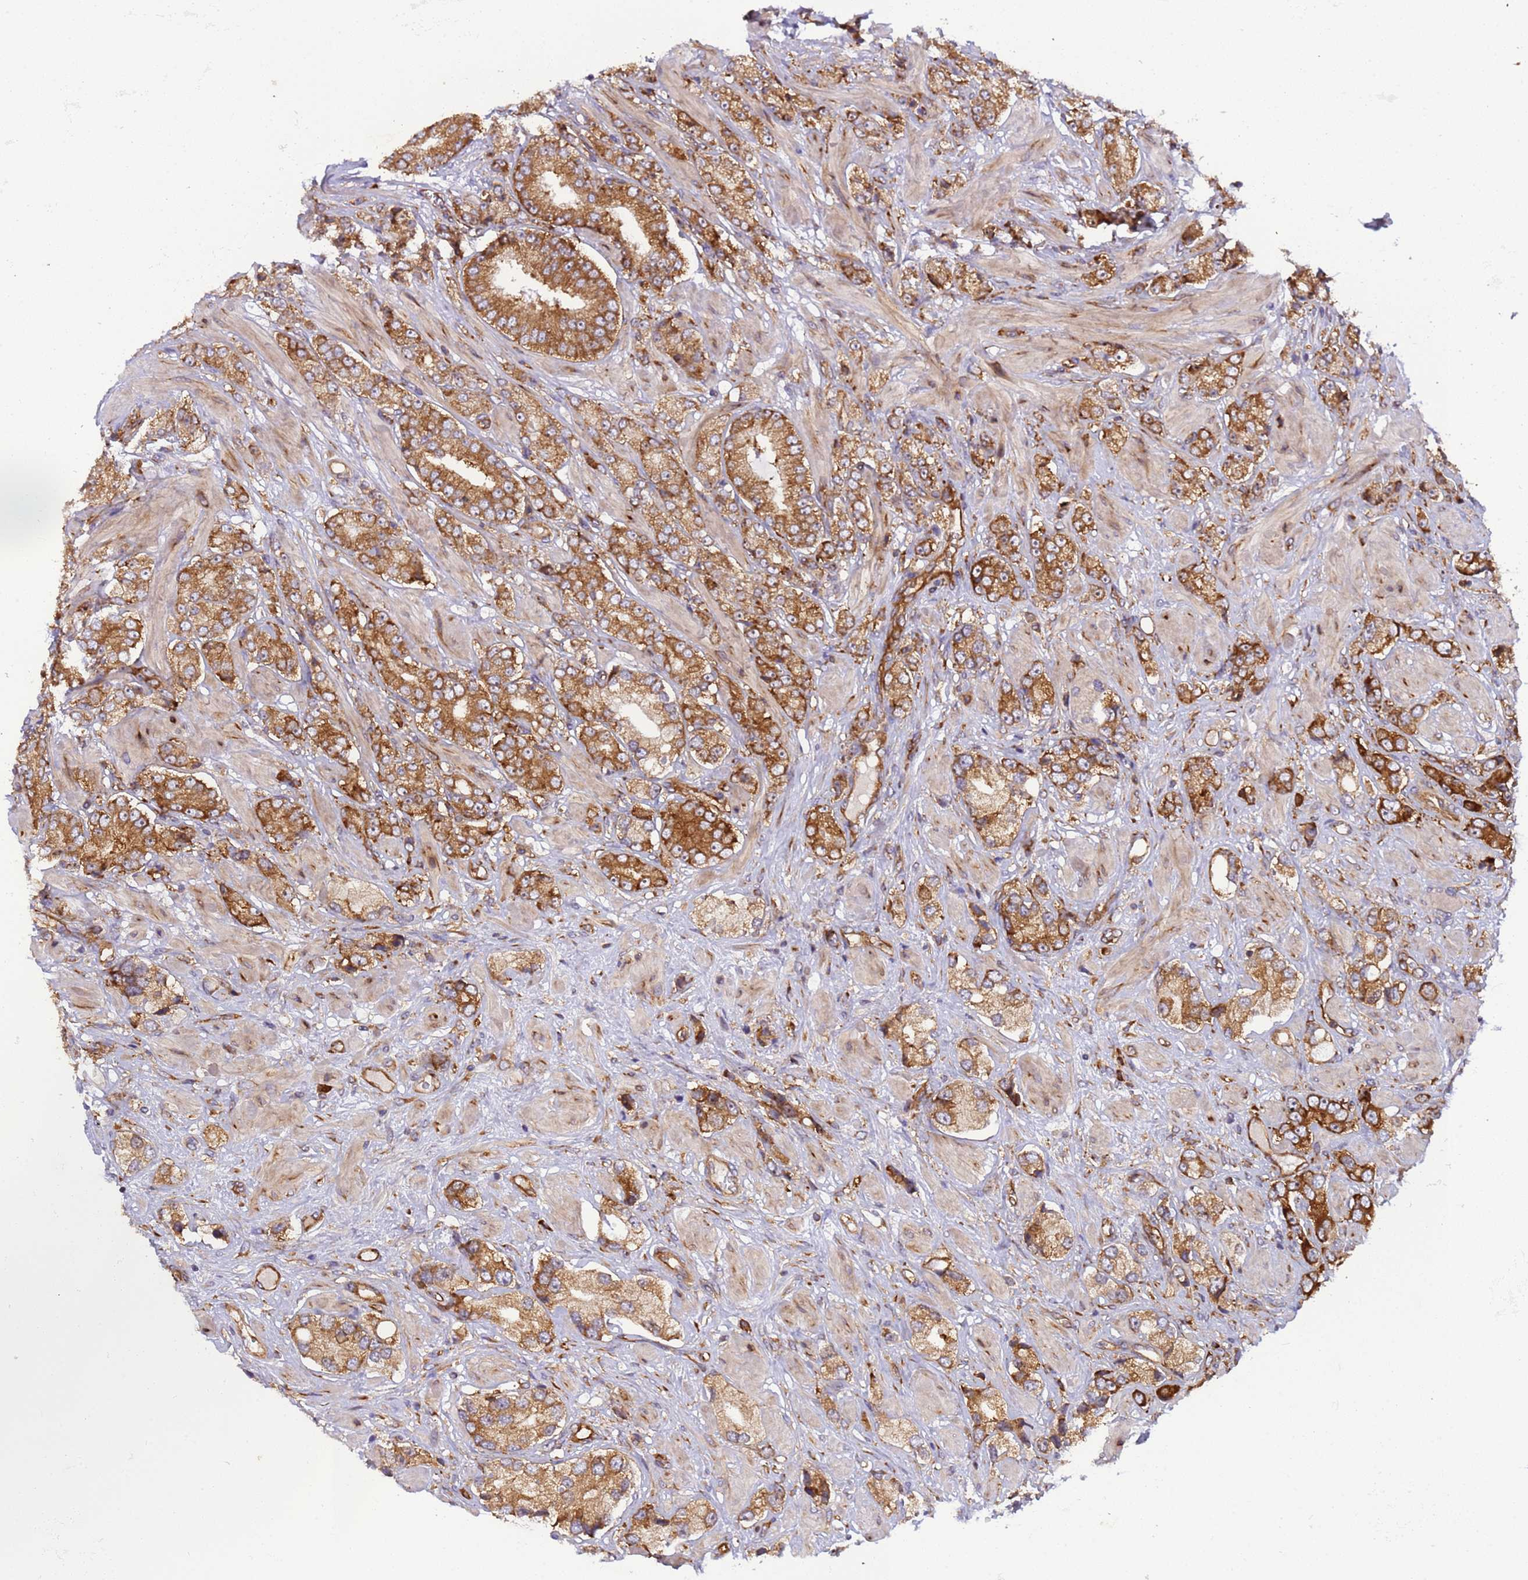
{"staining": {"intensity": "strong", "quantity": ">75%", "location": "cytoplasmic/membranous"}, "tissue": "prostate cancer", "cell_type": "Tumor cells", "image_type": "cancer", "snomed": [{"axis": "morphology", "description": "Adenocarcinoma, High grade"}, {"axis": "topography", "description": "Prostate and seminal vesicle, NOS"}], "caption": "Protein staining shows strong cytoplasmic/membranous positivity in about >75% of tumor cells in prostate cancer.", "gene": "RPL36", "patient": {"sex": "male", "age": 64}}